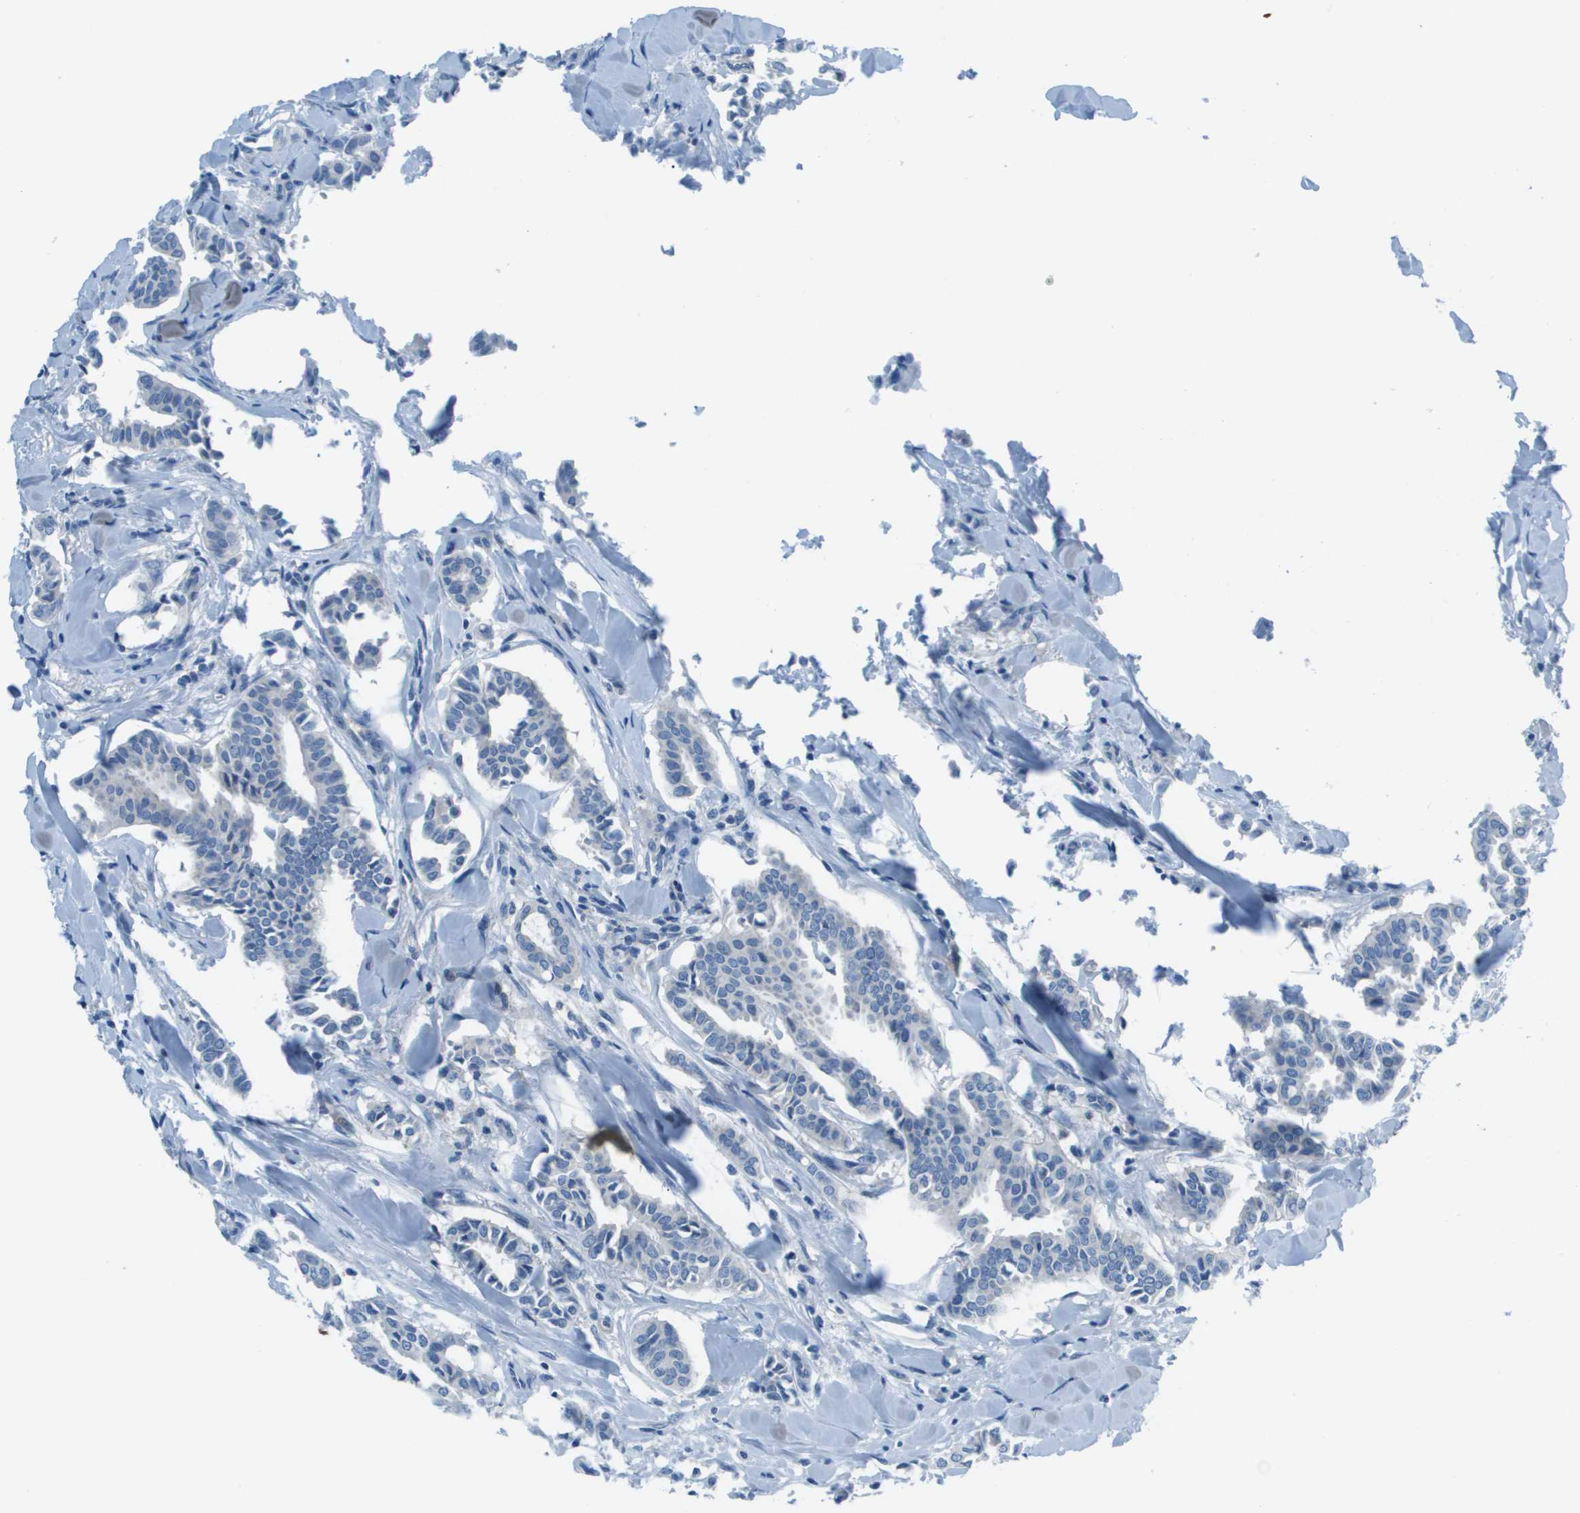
{"staining": {"intensity": "negative", "quantity": "none", "location": "none"}, "tissue": "head and neck cancer", "cell_type": "Tumor cells", "image_type": "cancer", "snomed": [{"axis": "morphology", "description": "Adenocarcinoma, NOS"}, {"axis": "topography", "description": "Salivary gland"}, {"axis": "topography", "description": "Head-Neck"}], "caption": "Immunohistochemical staining of human head and neck cancer exhibits no significant expression in tumor cells.", "gene": "STIP1", "patient": {"sex": "female", "age": 59}}